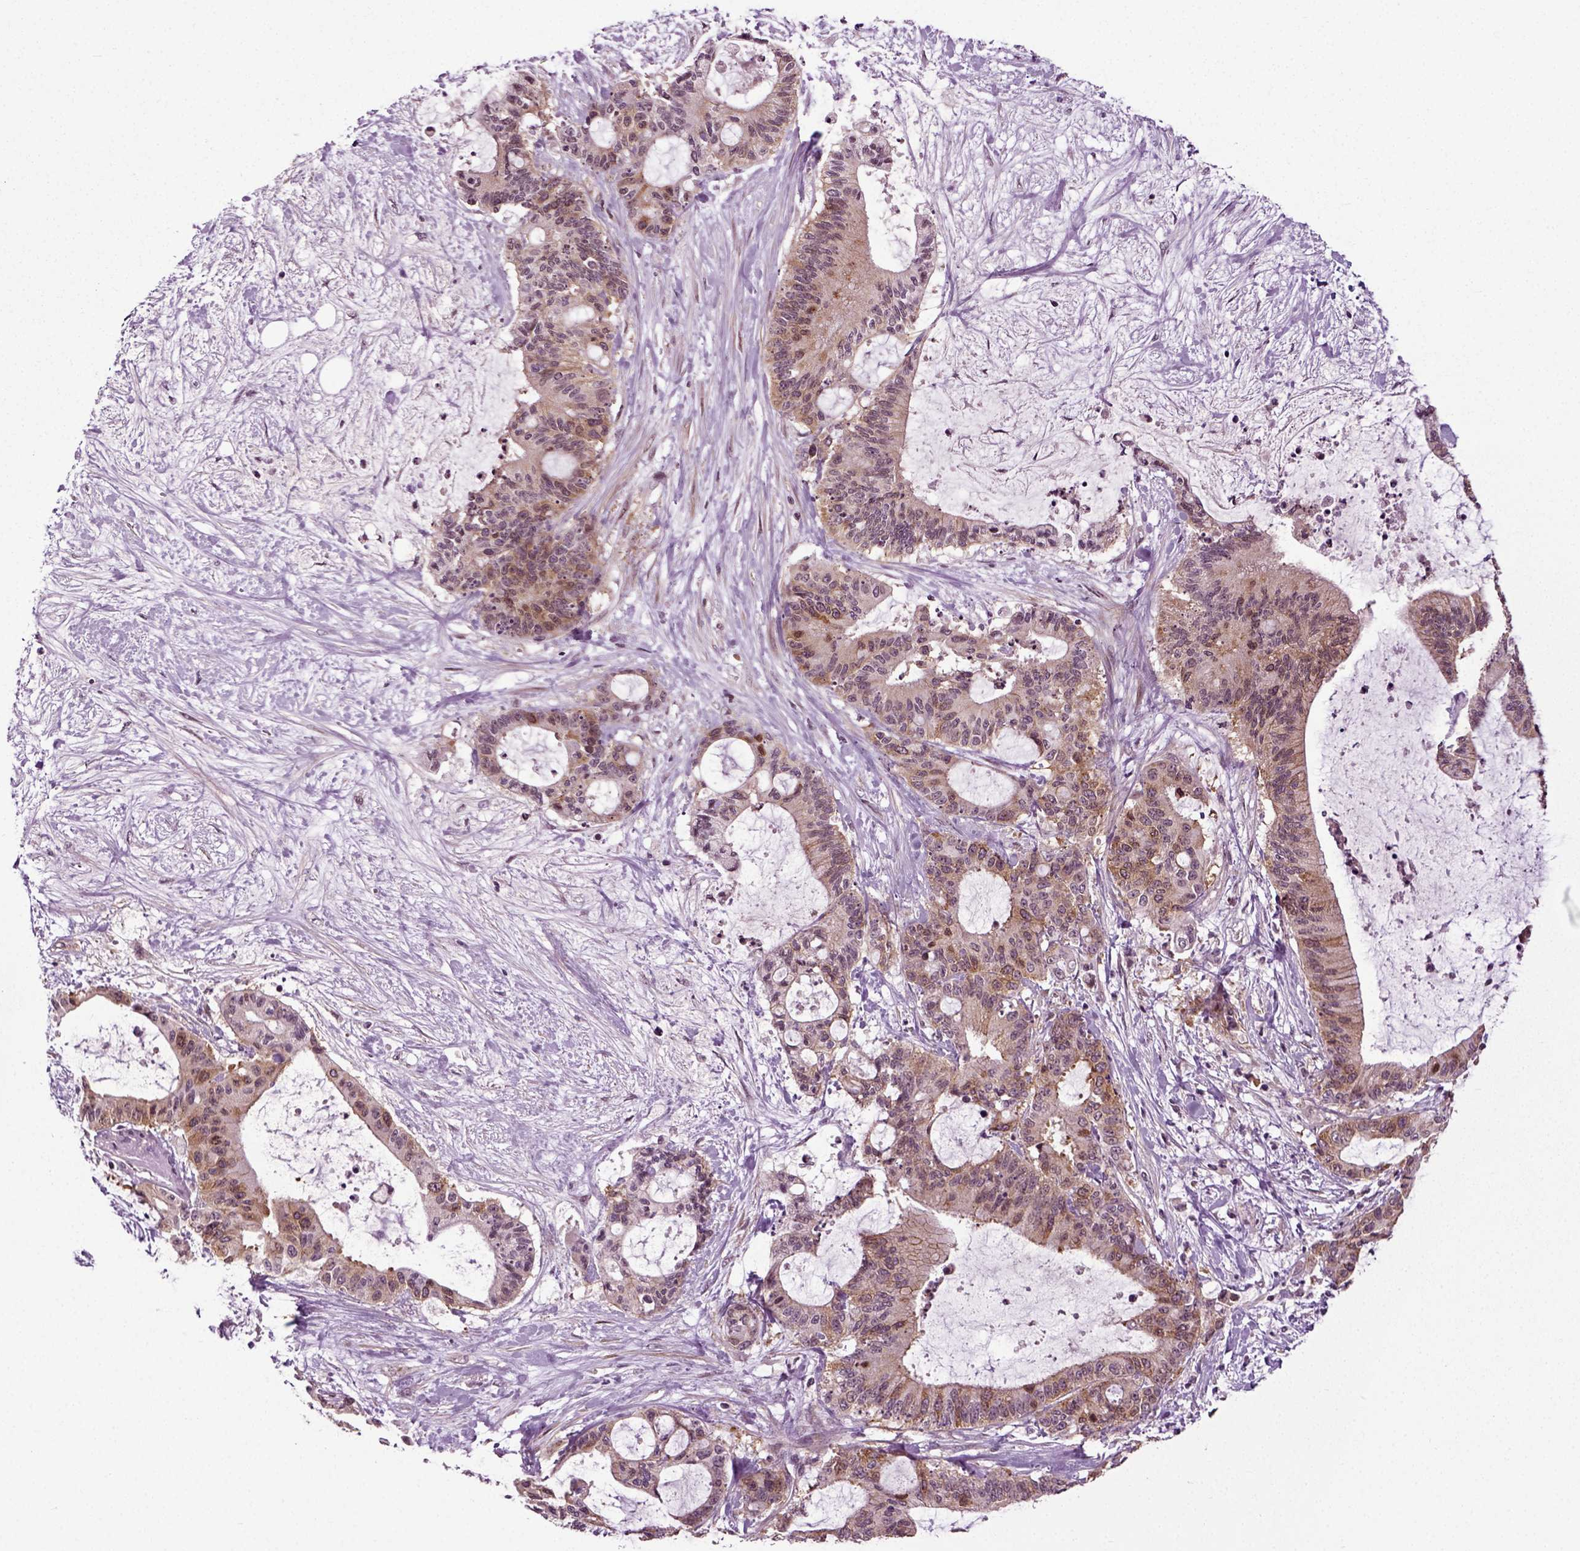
{"staining": {"intensity": "moderate", "quantity": "<25%", "location": "cytoplasmic/membranous"}, "tissue": "liver cancer", "cell_type": "Tumor cells", "image_type": "cancer", "snomed": [{"axis": "morphology", "description": "Cholangiocarcinoma"}, {"axis": "topography", "description": "Liver"}], "caption": "Protein expression analysis of liver cholangiocarcinoma reveals moderate cytoplasmic/membranous staining in about <25% of tumor cells.", "gene": "KNSTRN", "patient": {"sex": "female", "age": 73}}